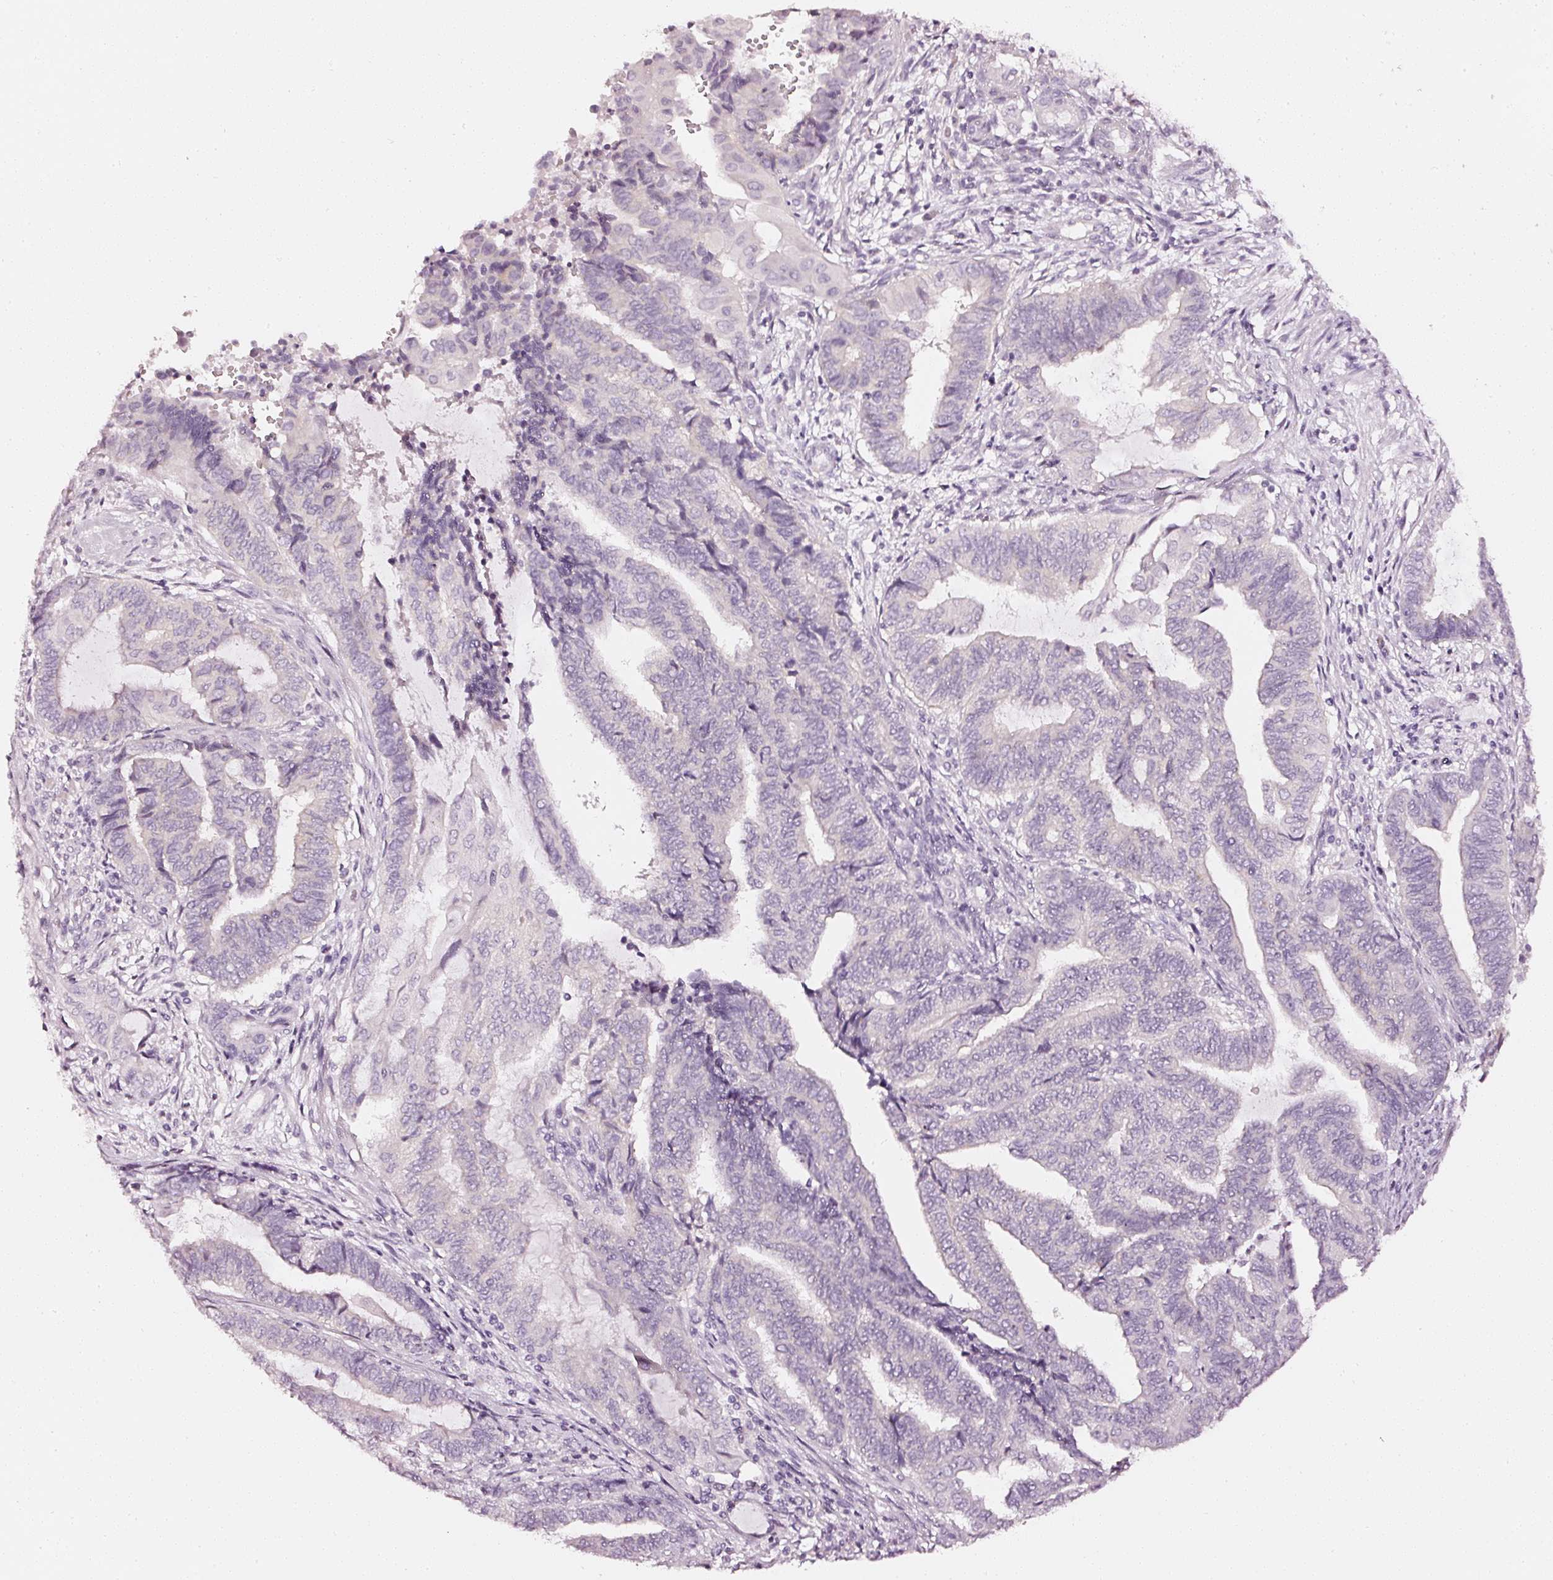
{"staining": {"intensity": "negative", "quantity": "none", "location": "none"}, "tissue": "endometrial cancer", "cell_type": "Tumor cells", "image_type": "cancer", "snomed": [{"axis": "morphology", "description": "Adenocarcinoma, NOS"}, {"axis": "topography", "description": "Uterus"}, {"axis": "topography", "description": "Endometrium"}], "caption": "Tumor cells show no significant protein expression in endometrial adenocarcinoma.", "gene": "CNP", "patient": {"sex": "female", "age": 70}}